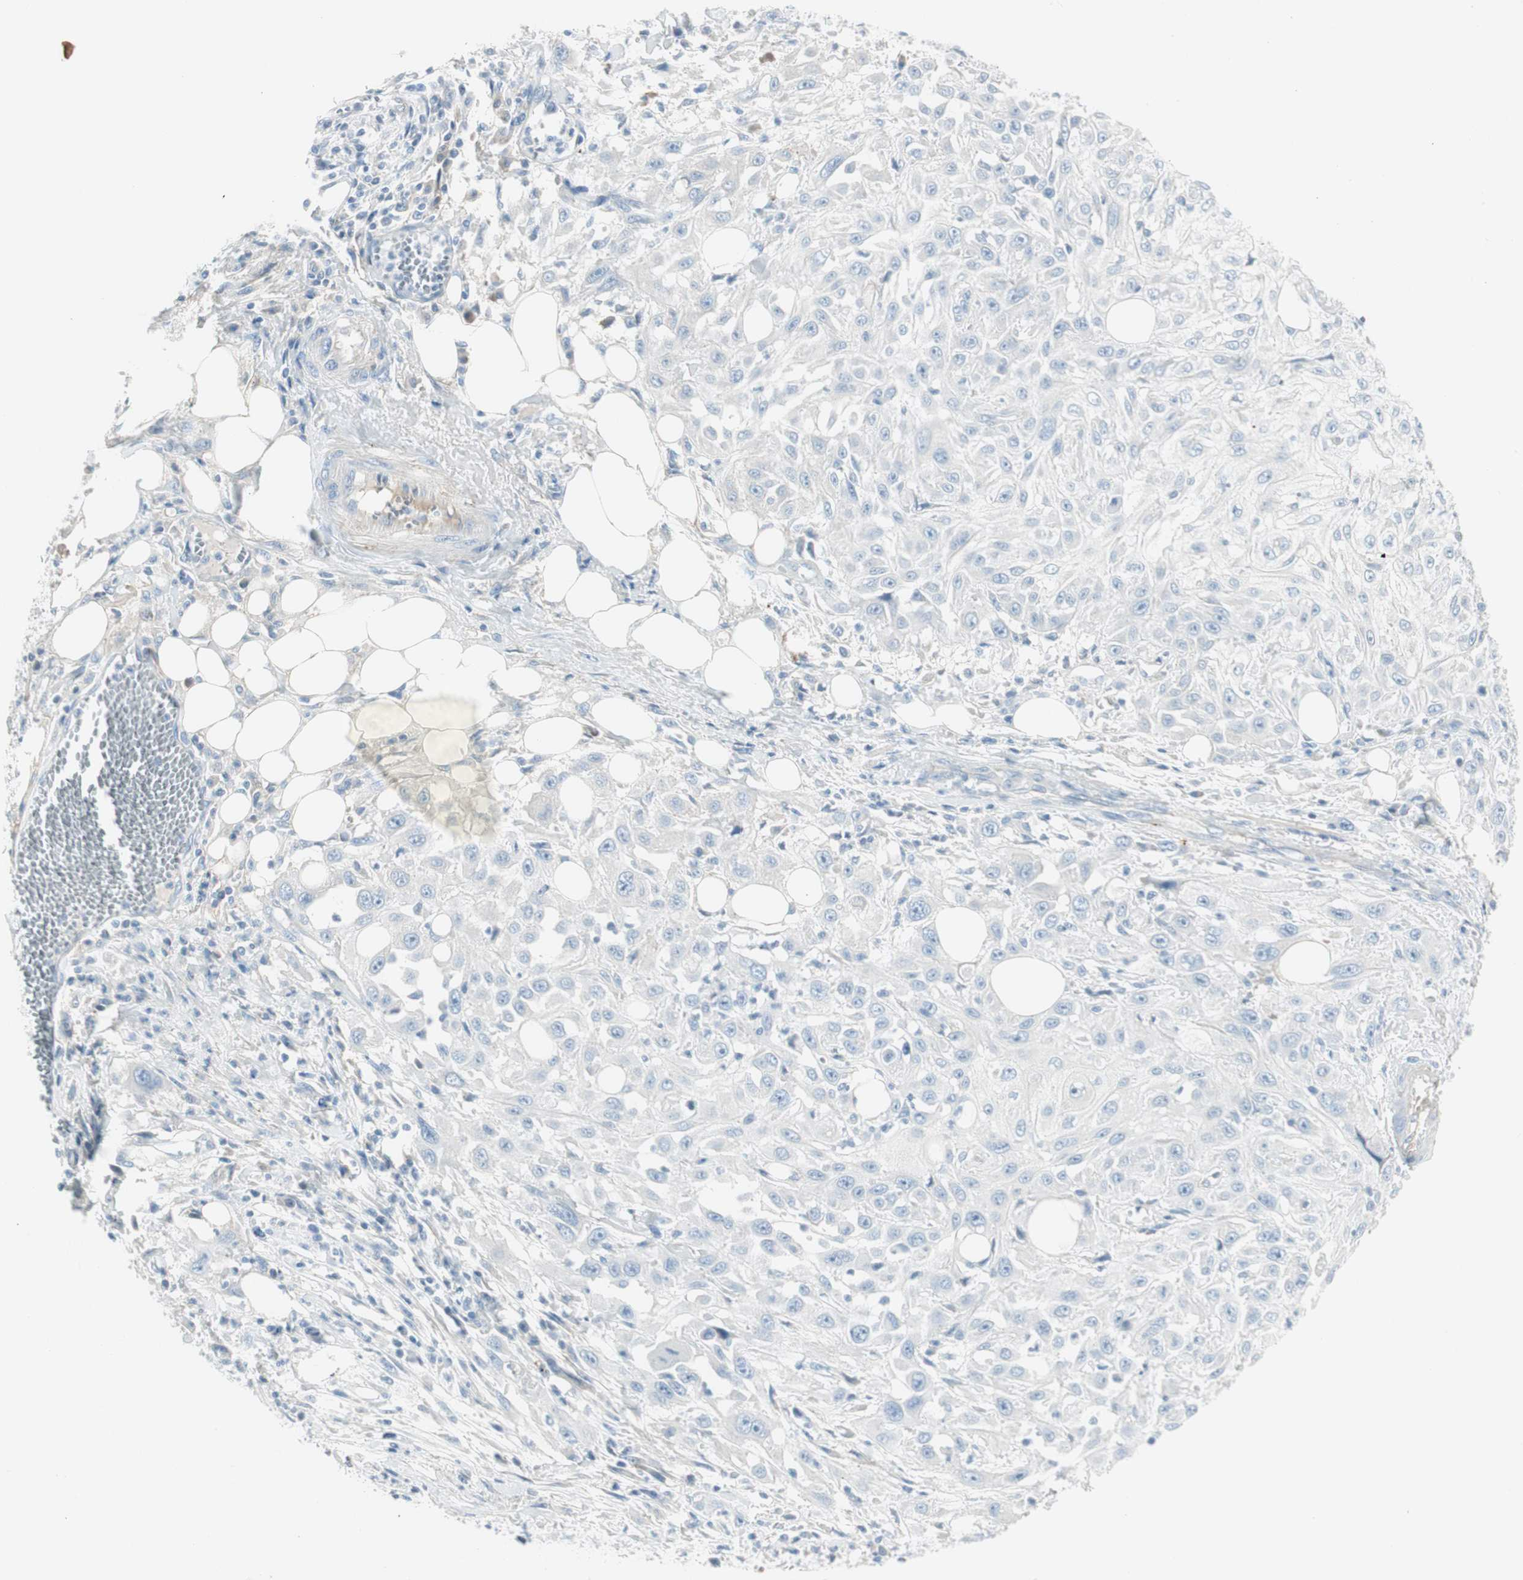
{"staining": {"intensity": "negative", "quantity": "none", "location": "none"}, "tissue": "skin cancer", "cell_type": "Tumor cells", "image_type": "cancer", "snomed": [{"axis": "morphology", "description": "Squamous cell carcinoma, NOS"}, {"axis": "topography", "description": "Skin"}], "caption": "This is an IHC histopathology image of human squamous cell carcinoma (skin). There is no expression in tumor cells.", "gene": "CACNA2D1", "patient": {"sex": "male", "age": 75}}